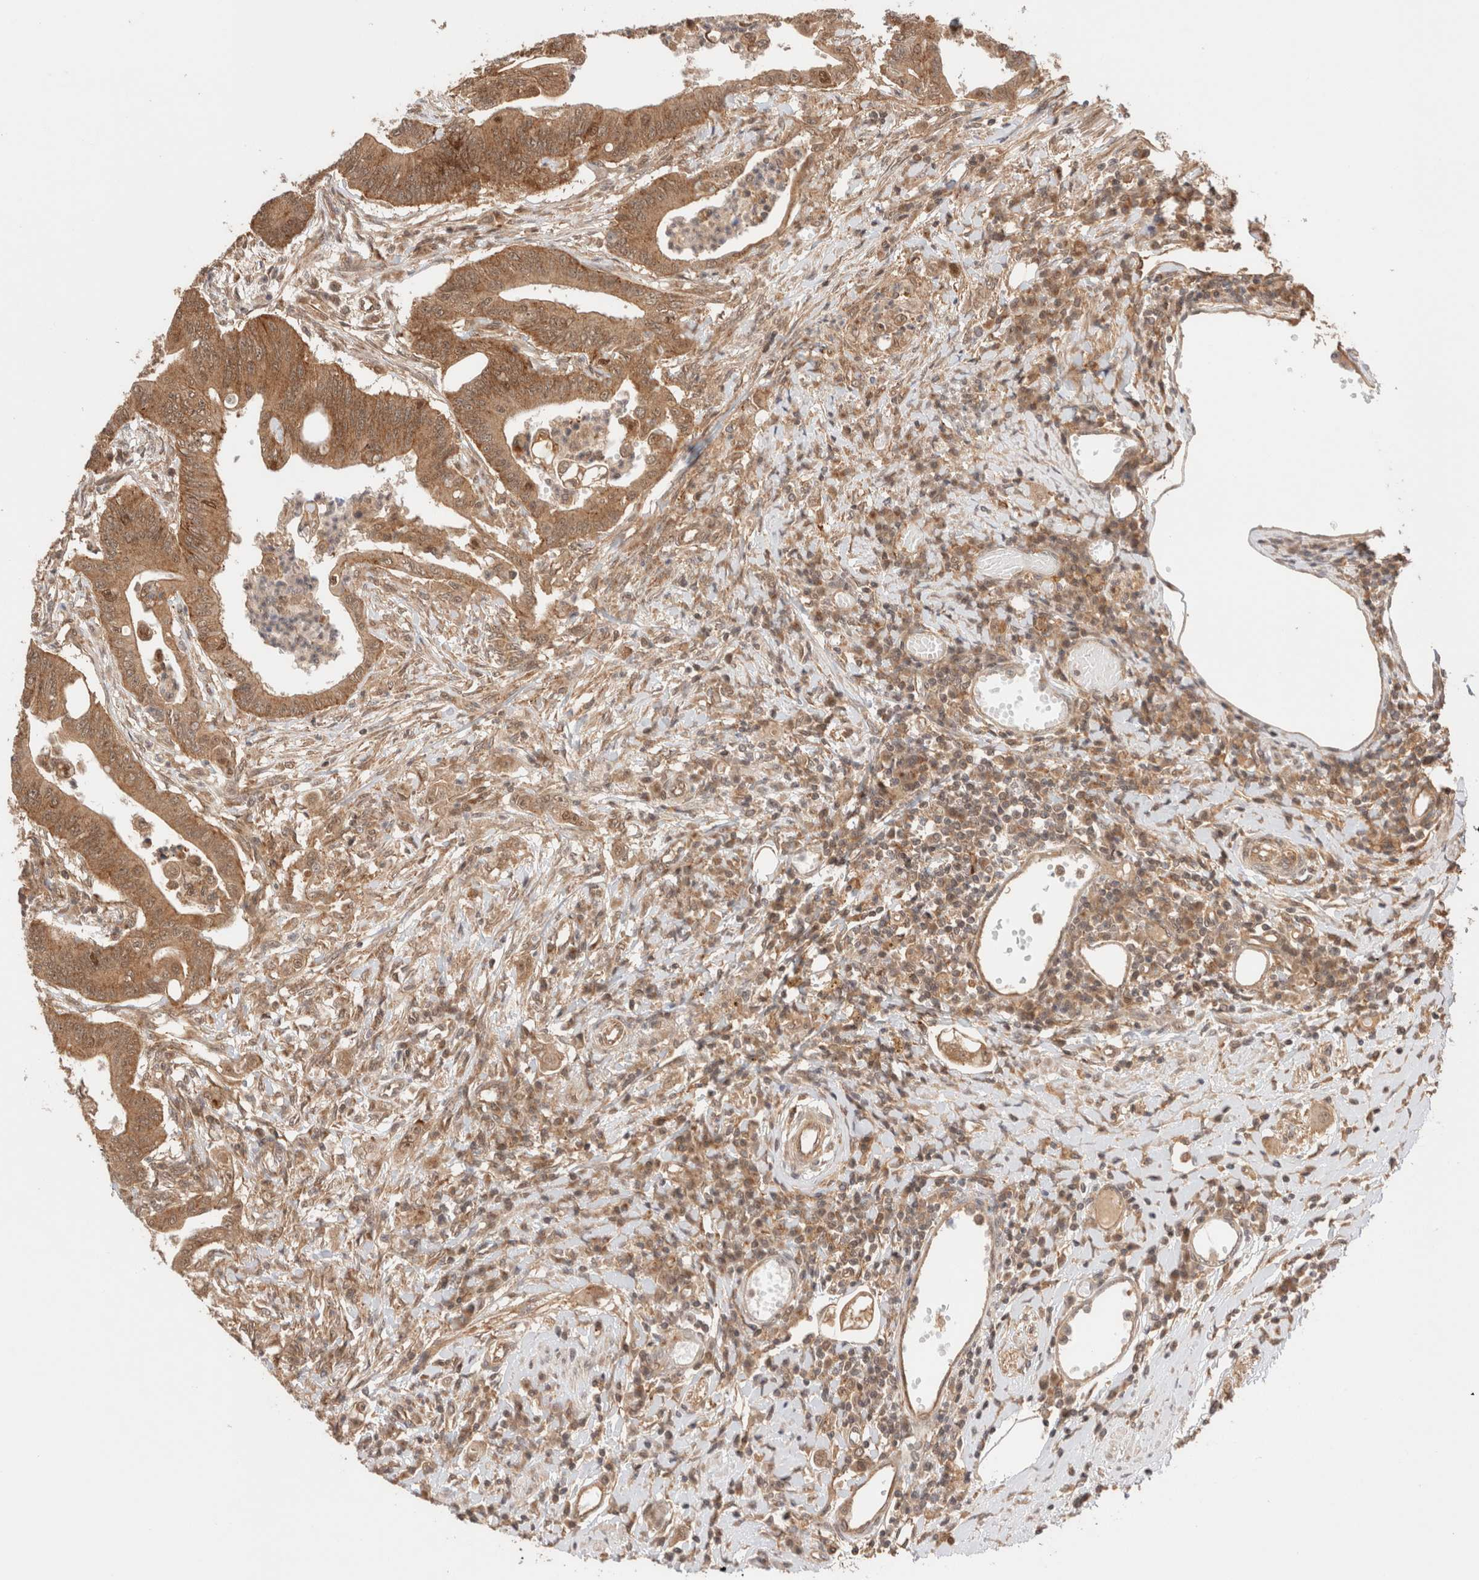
{"staining": {"intensity": "moderate", "quantity": ">75%", "location": "cytoplasmic/membranous,nuclear"}, "tissue": "colorectal cancer", "cell_type": "Tumor cells", "image_type": "cancer", "snomed": [{"axis": "morphology", "description": "Adenoma, NOS"}, {"axis": "morphology", "description": "Adenocarcinoma, NOS"}, {"axis": "topography", "description": "Colon"}], "caption": "Immunohistochemistry (IHC) of human colorectal adenocarcinoma demonstrates medium levels of moderate cytoplasmic/membranous and nuclear positivity in approximately >75% of tumor cells. (DAB (3,3'-diaminobenzidine) IHC with brightfield microscopy, high magnification).", "gene": "SIKE1", "patient": {"sex": "male", "age": 79}}